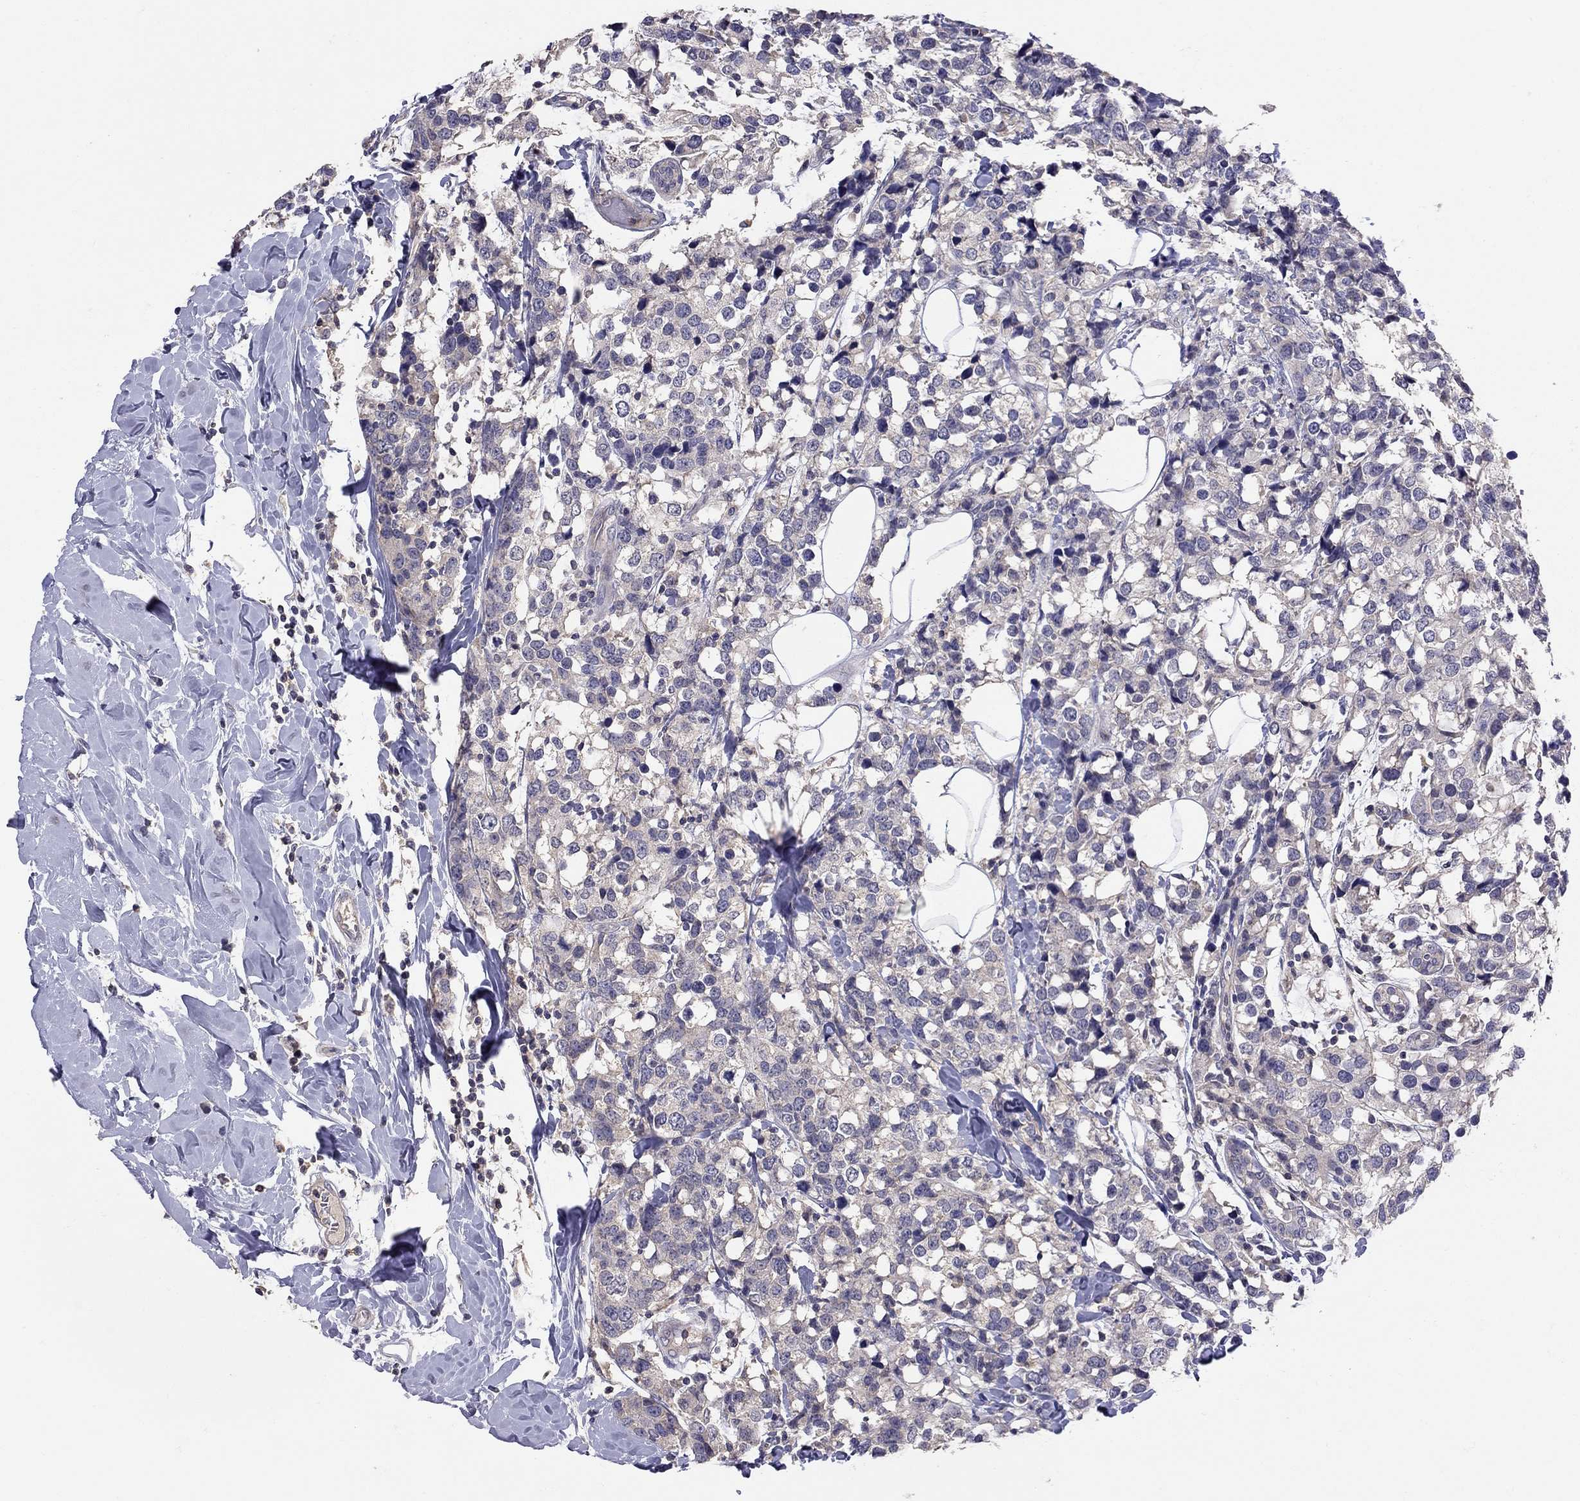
{"staining": {"intensity": "negative", "quantity": "none", "location": "none"}, "tissue": "breast cancer", "cell_type": "Tumor cells", "image_type": "cancer", "snomed": [{"axis": "morphology", "description": "Lobular carcinoma"}, {"axis": "topography", "description": "Breast"}], "caption": "Photomicrograph shows no protein staining in tumor cells of breast cancer (lobular carcinoma) tissue.", "gene": "RTP5", "patient": {"sex": "female", "age": 59}}